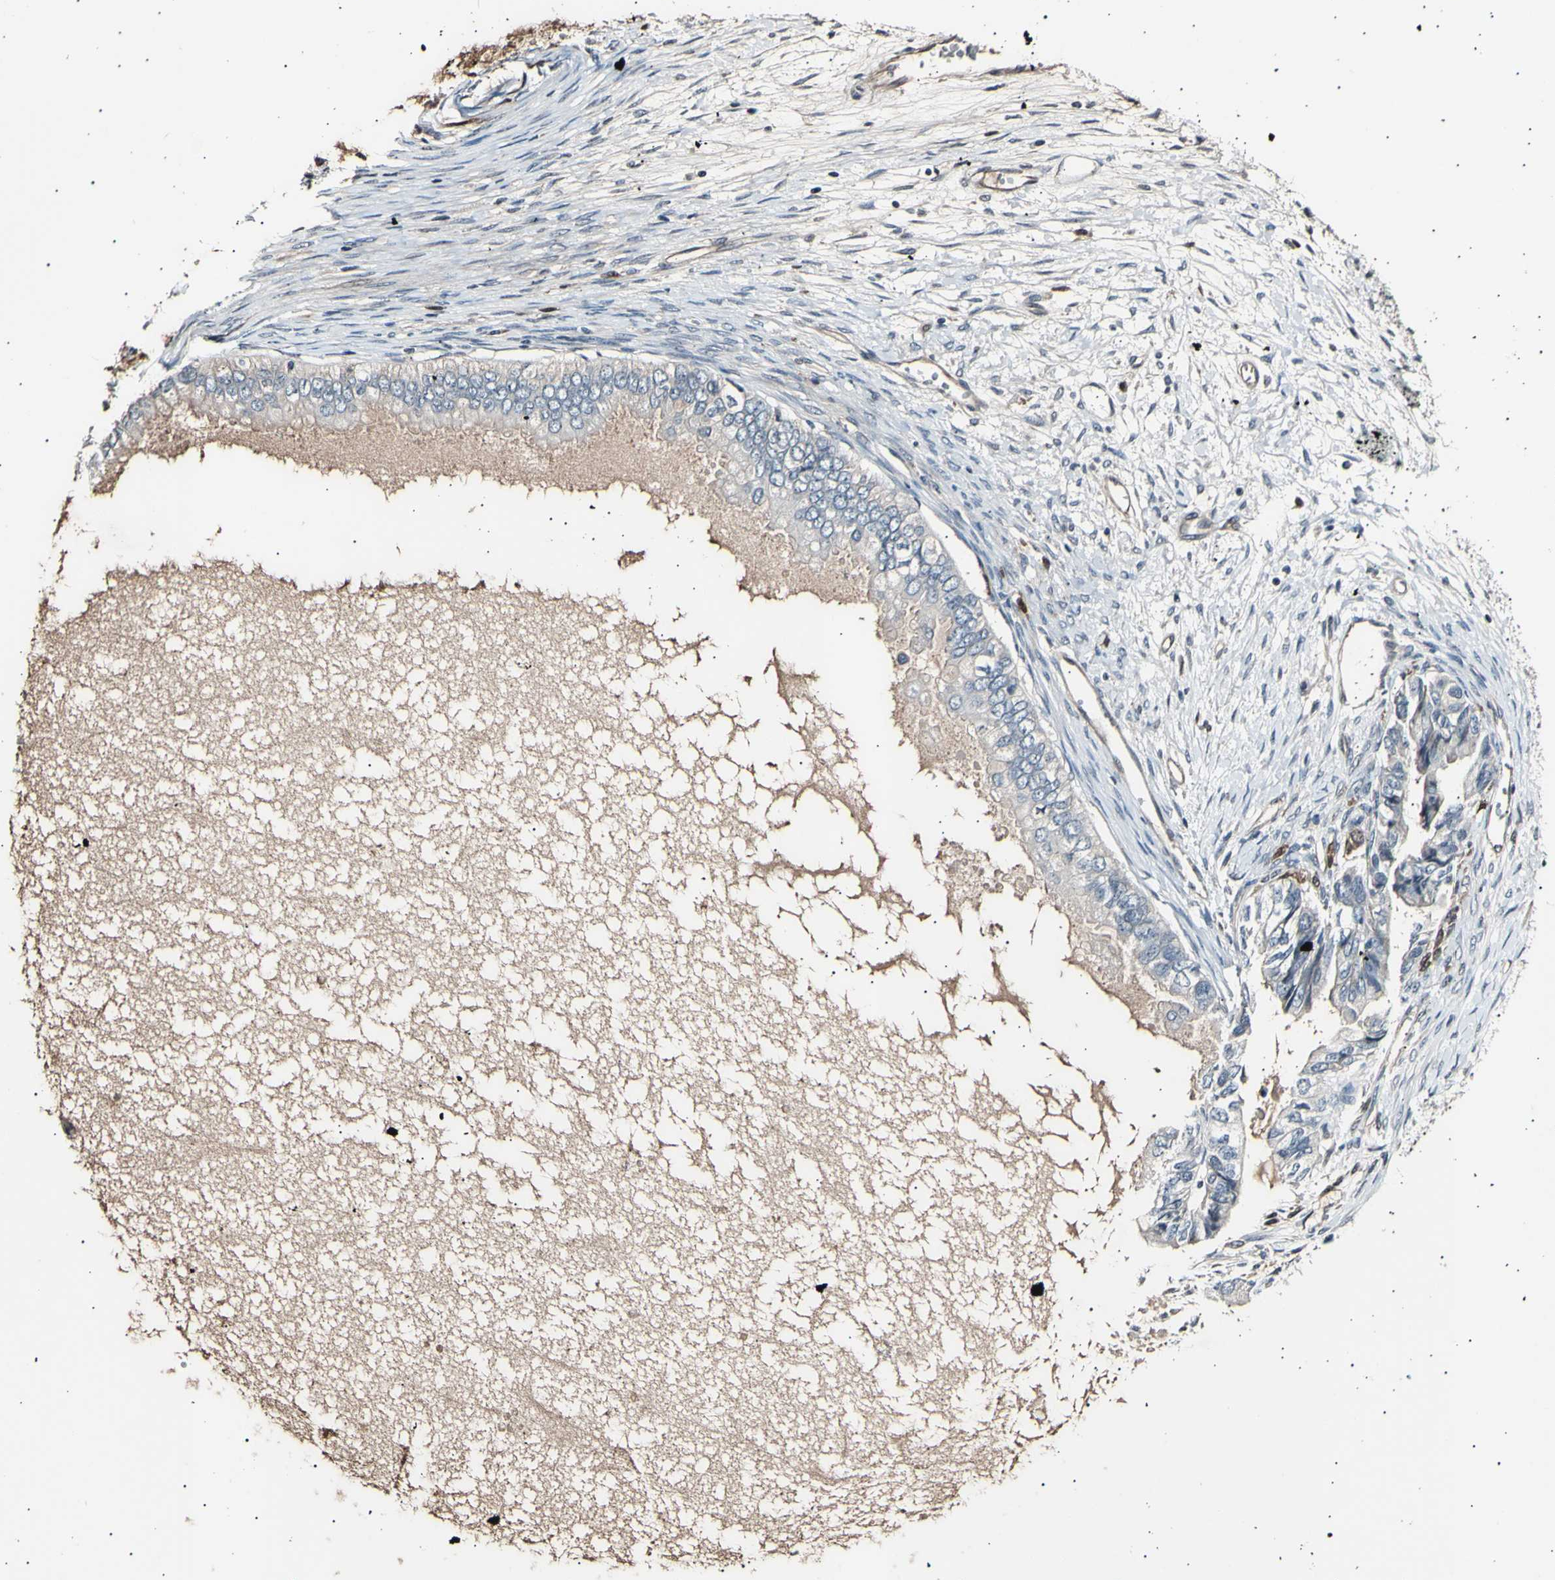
{"staining": {"intensity": "weak", "quantity": "<25%", "location": "cytoplasmic/membranous"}, "tissue": "ovarian cancer", "cell_type": "Tumor cells", "image_type": "cancer", "snomed": [{"axis": "morphology", "description": "Cystadenocarcinoma, mucinous, NOS"}, {"axis": "topography", "description": "Ovary"}], "caption": "Photomicrograph shows no protein expression in tumor cells of ovarian cancer tissue.", "gene": "AK1", "patient": {"sex": "female", "age": 80}}